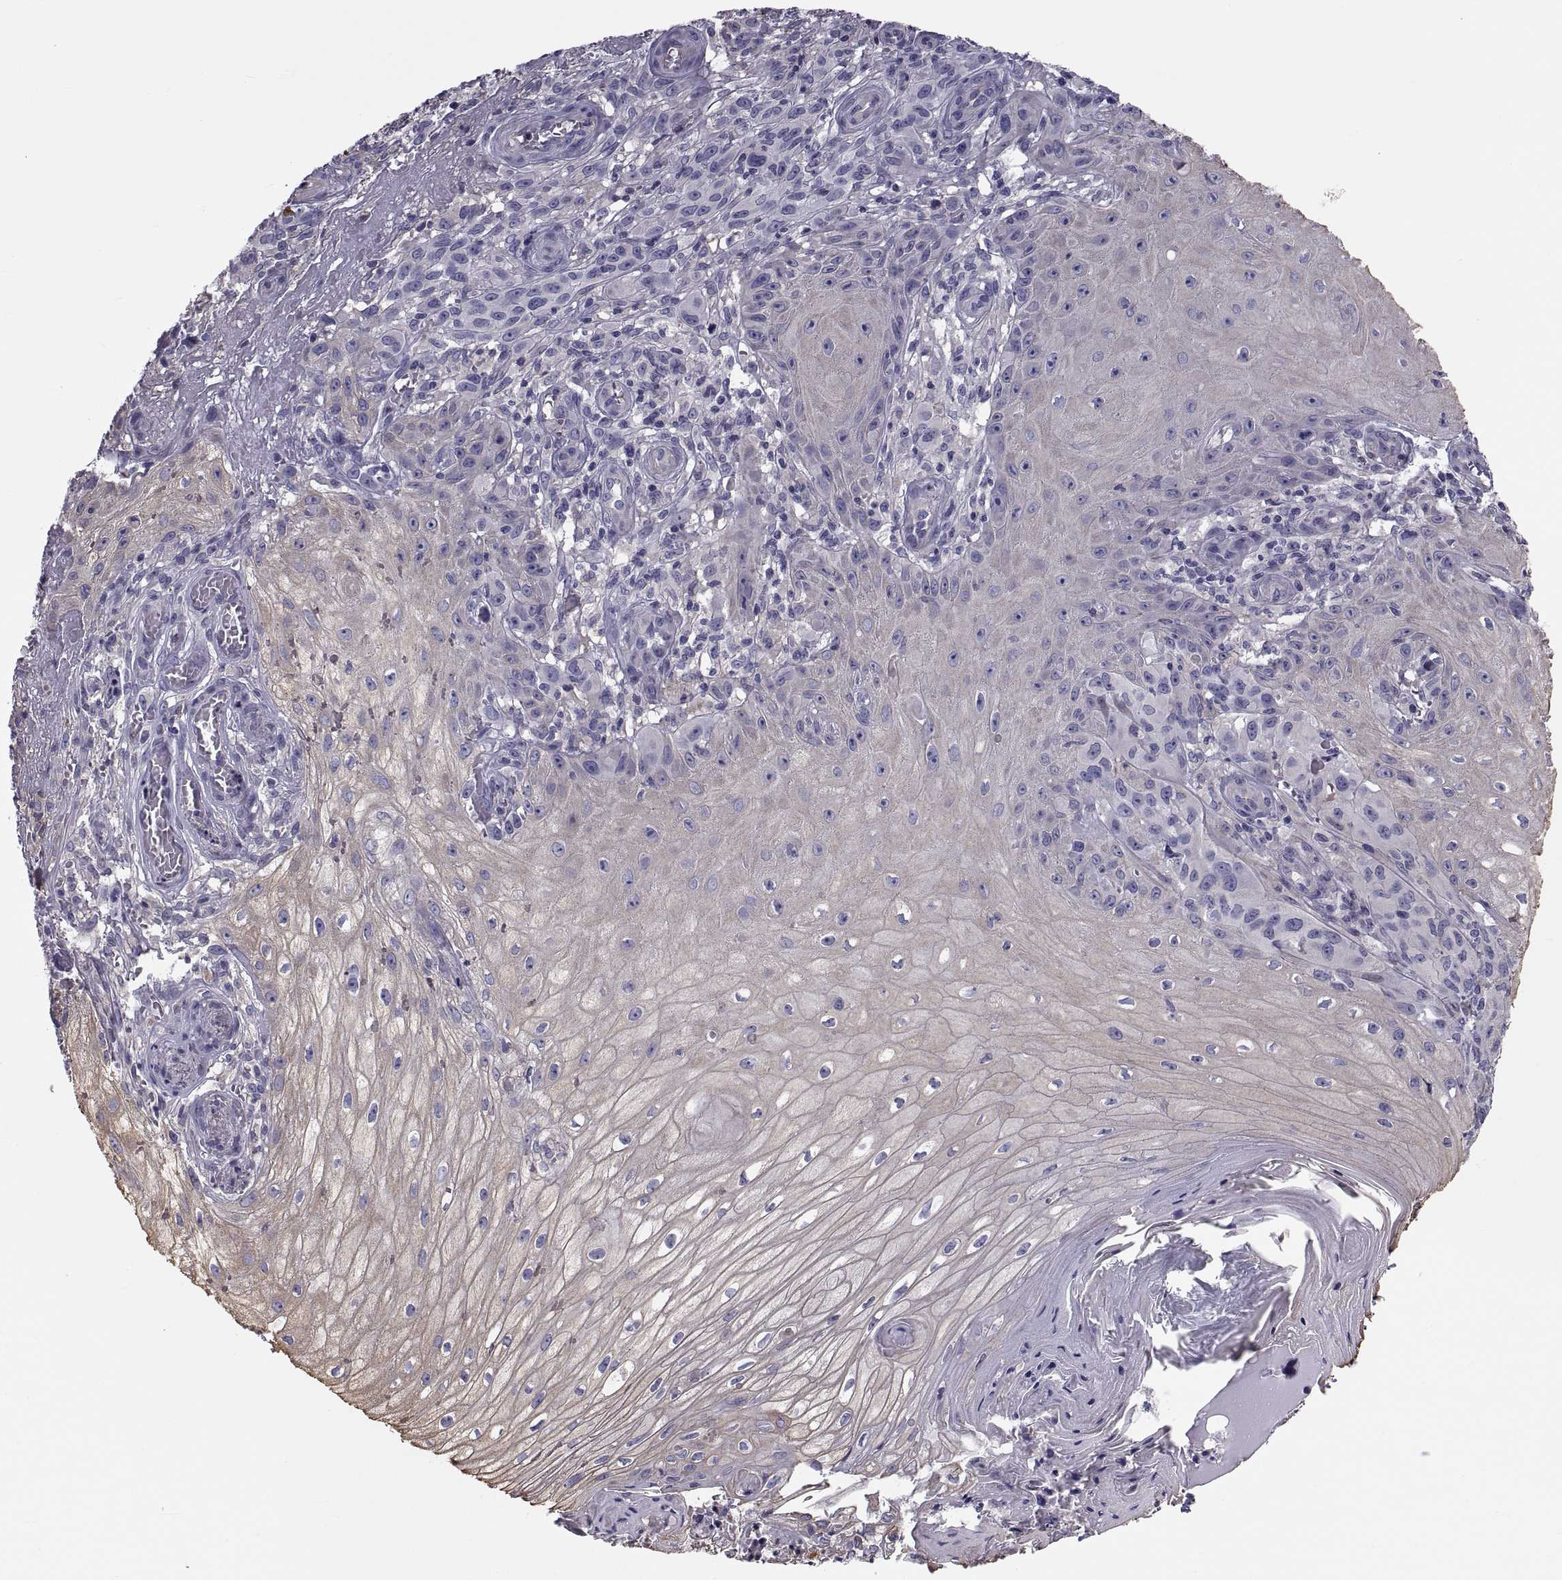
{"staining": {"intensity": "negative", "quantity": "none", "location": "none"}, "tissue": "melanoma", "cell_type": "Tumor cells", "image_type": "cancer", "snomed": [{"axis": "morphology", "description": "Malignant melanoma, NOS"}, {"axis": "topography", "description": "Skin"}], "caption": "Human malignant melanoma stained for a protein using immunohistochemistry (IHC) shows no staining in tumor cells.", "gene": "ANO1", "patient": {"sex": "female", "age": 53}}